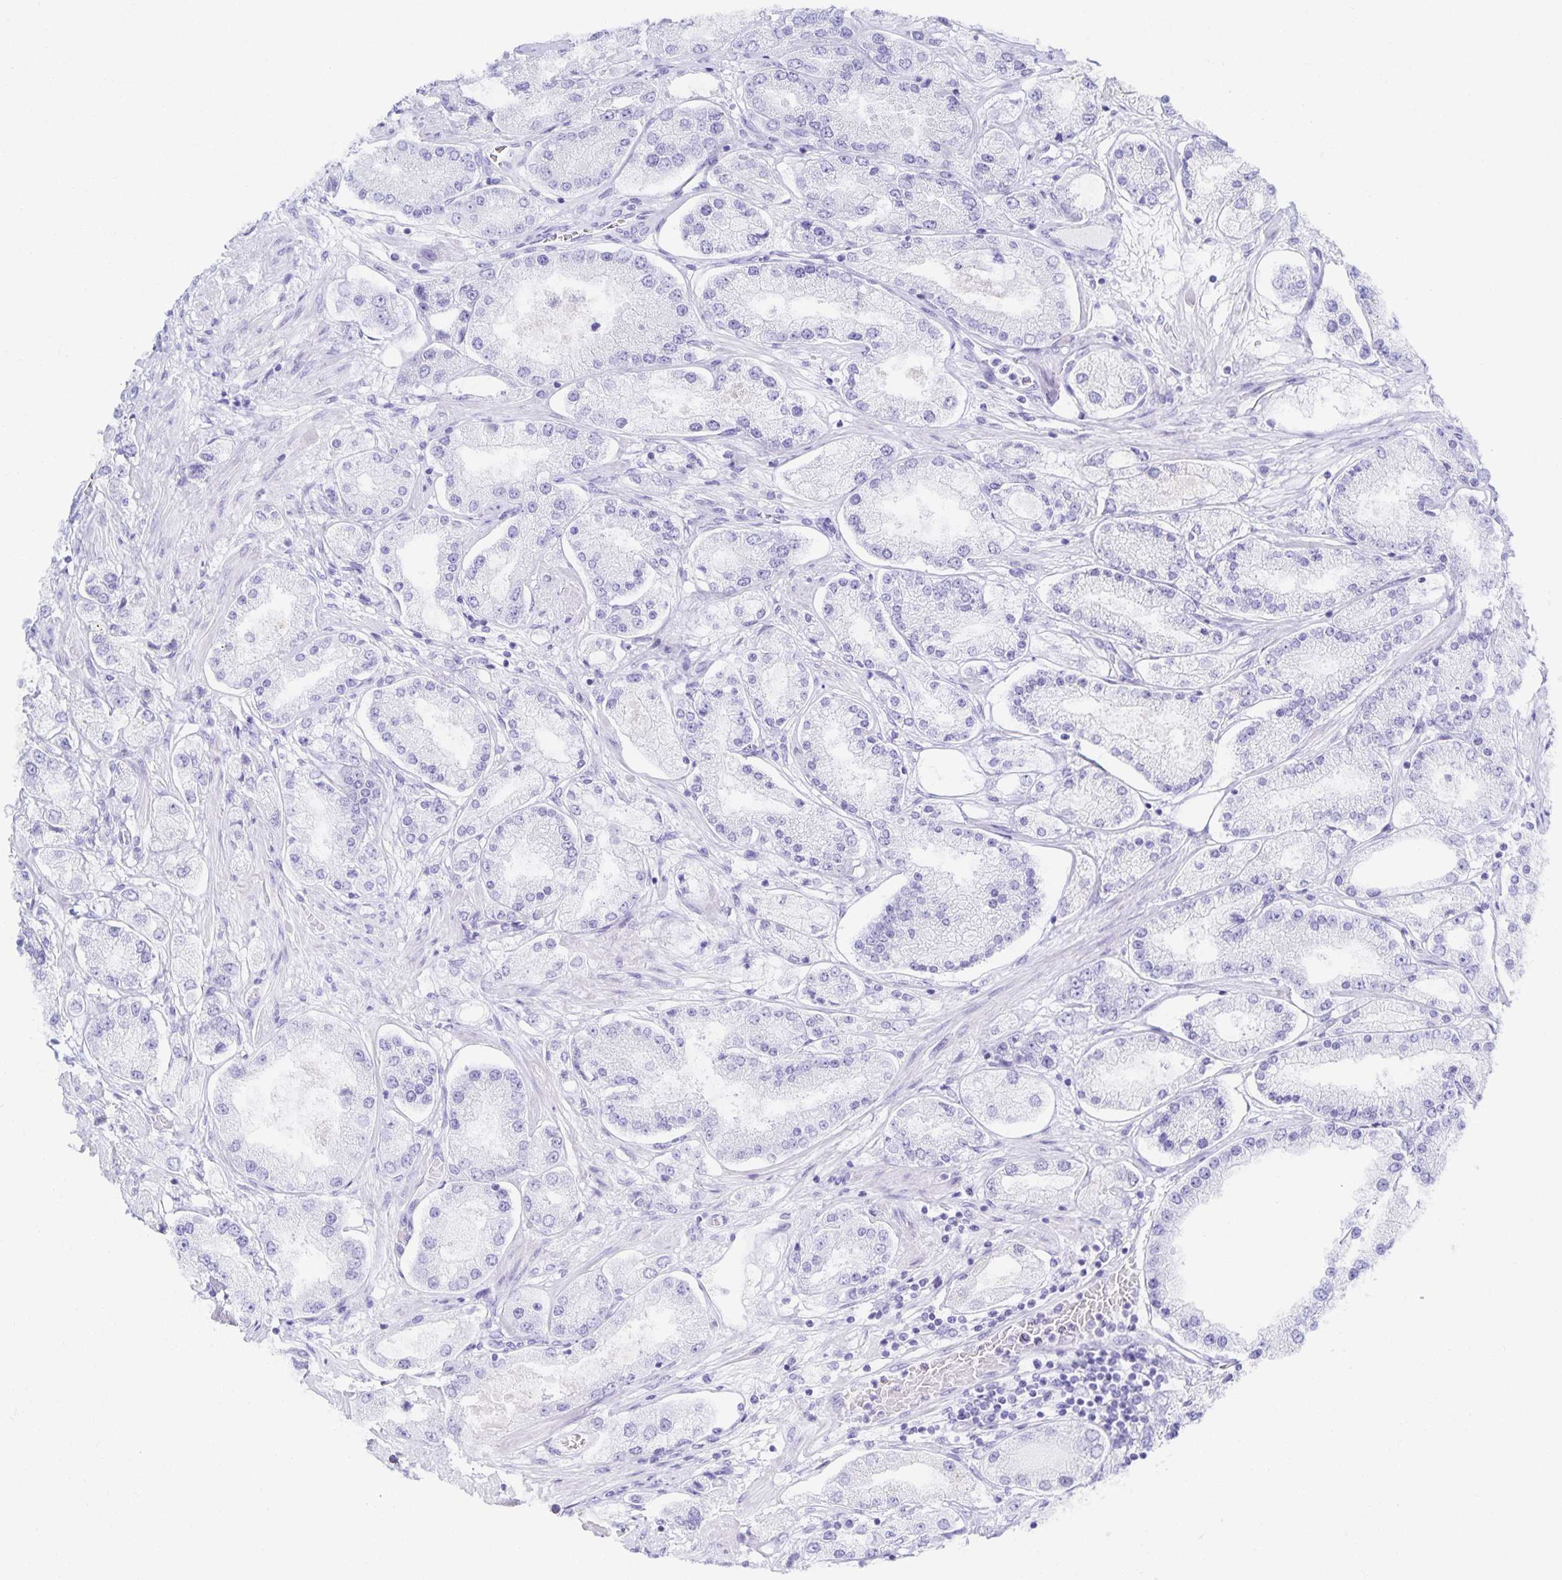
{"staining": {"intensity": "negative", "quantity": "none", "location": "none"}, "tissue": "prostate cancer", "cell_type": "Tumor cells", "image_type": "cancer", "snomed": [{"axis": "morphology", "description": "Adenocarcinoma, High grade"}, {"axis": "topography", "description": "Prostate"}], "caption": "A high-resolution image shows immunohistochemistry staining of prostate cancer, which shows no significant staining in tumor cells. Brightfield microscopy of IHC stained with DAB (brown) and hematoxylin (blue), captured at high magnification.", "gene": "SNTN", "patient": {"sex": "male", "age": 69}}